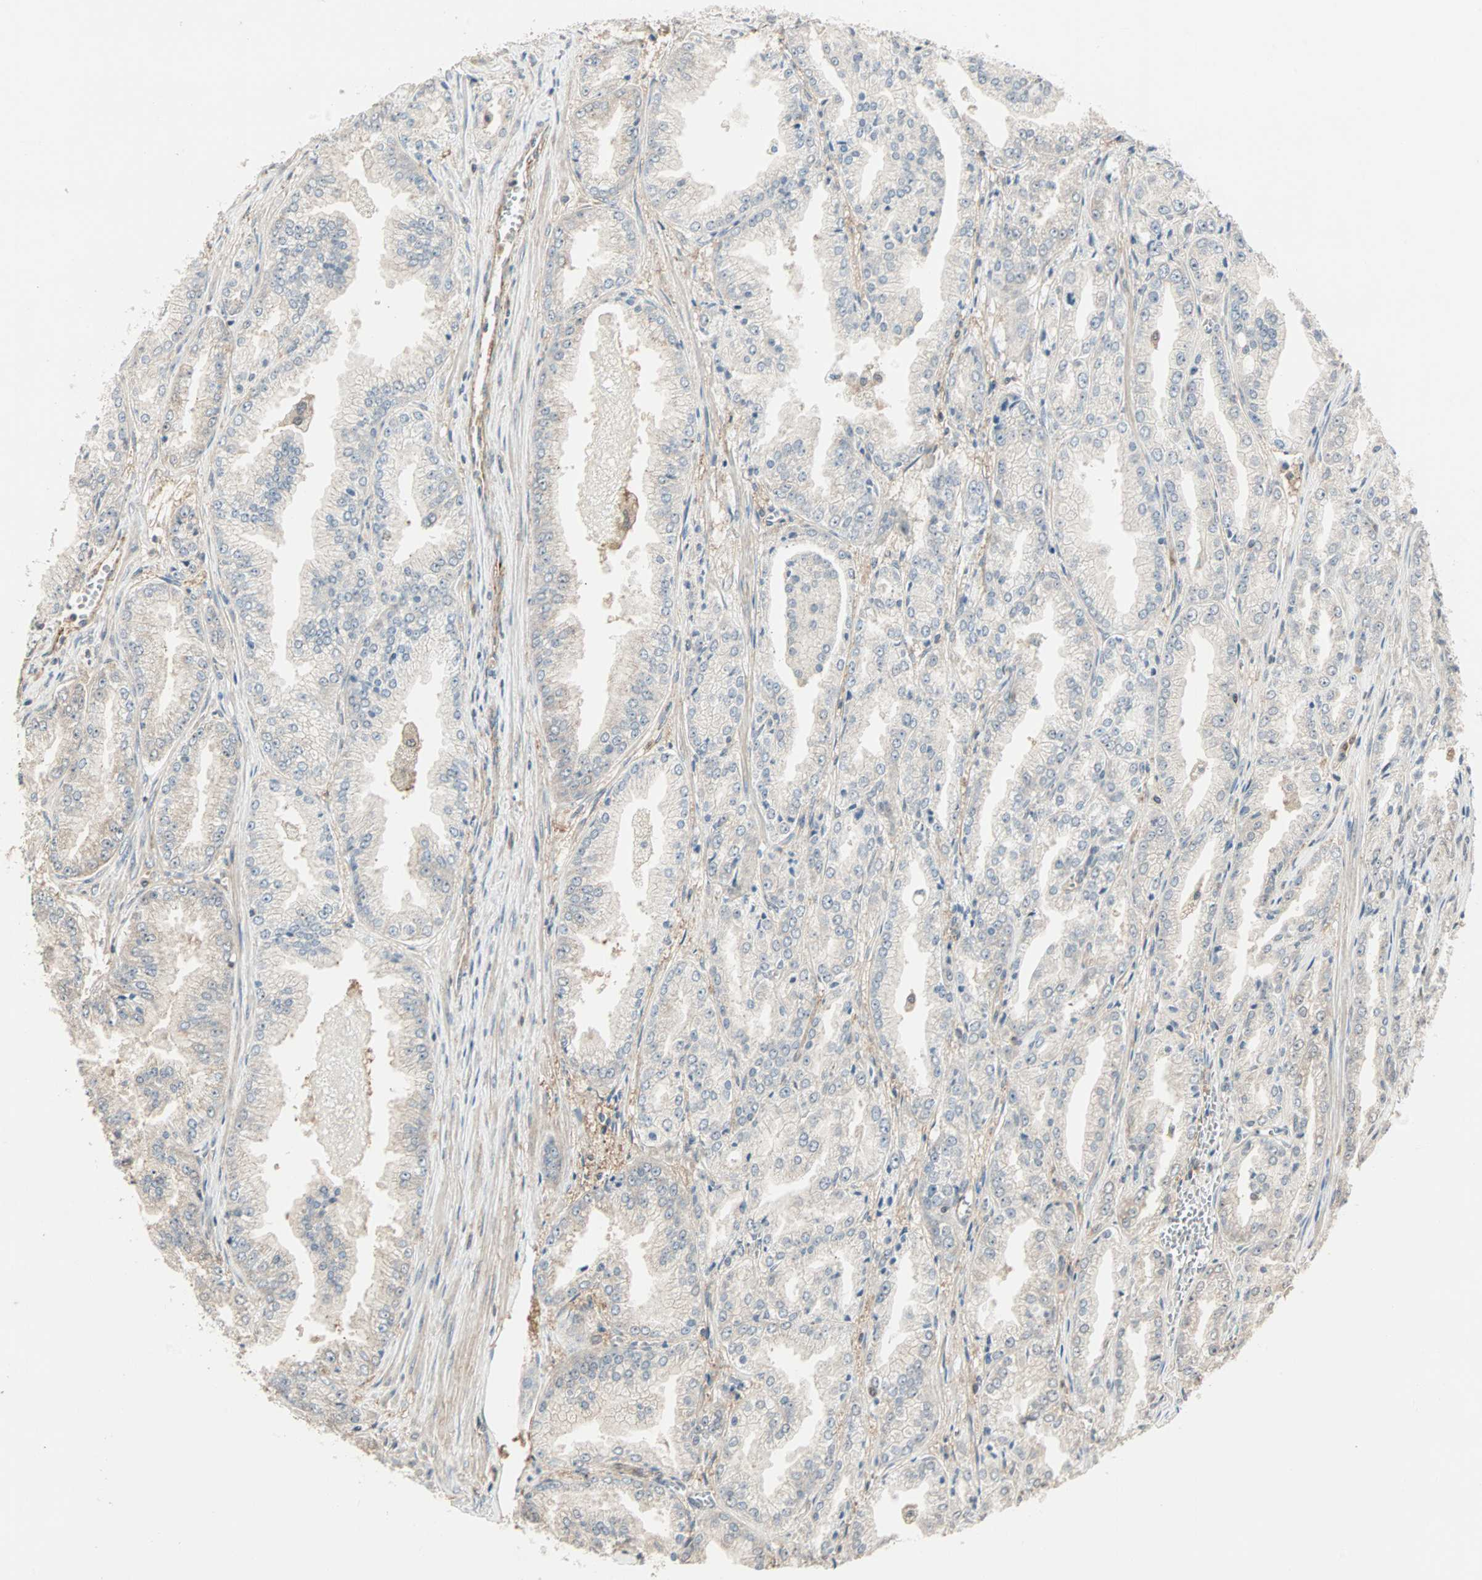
{"staining": {"intensity": "weak", "quantity": "<25%", "location": "cytoplasmic/membranous"}, "tissue": "prostate cancer", "cell_type": "Tumor cells", "image_type": "cancer", "snomed": [{"axis": "morphology", "description": "Adenocarcinoma, High grade"}, {"axis": "topography", "description": "Prostate"}], "caption": "Image shows no protein expression in tumor cells of adenocarcinoma (high-grade) (prostate) tissue.", "gene": "DRG2", "patient": {"sex": "male", "age": 61}}